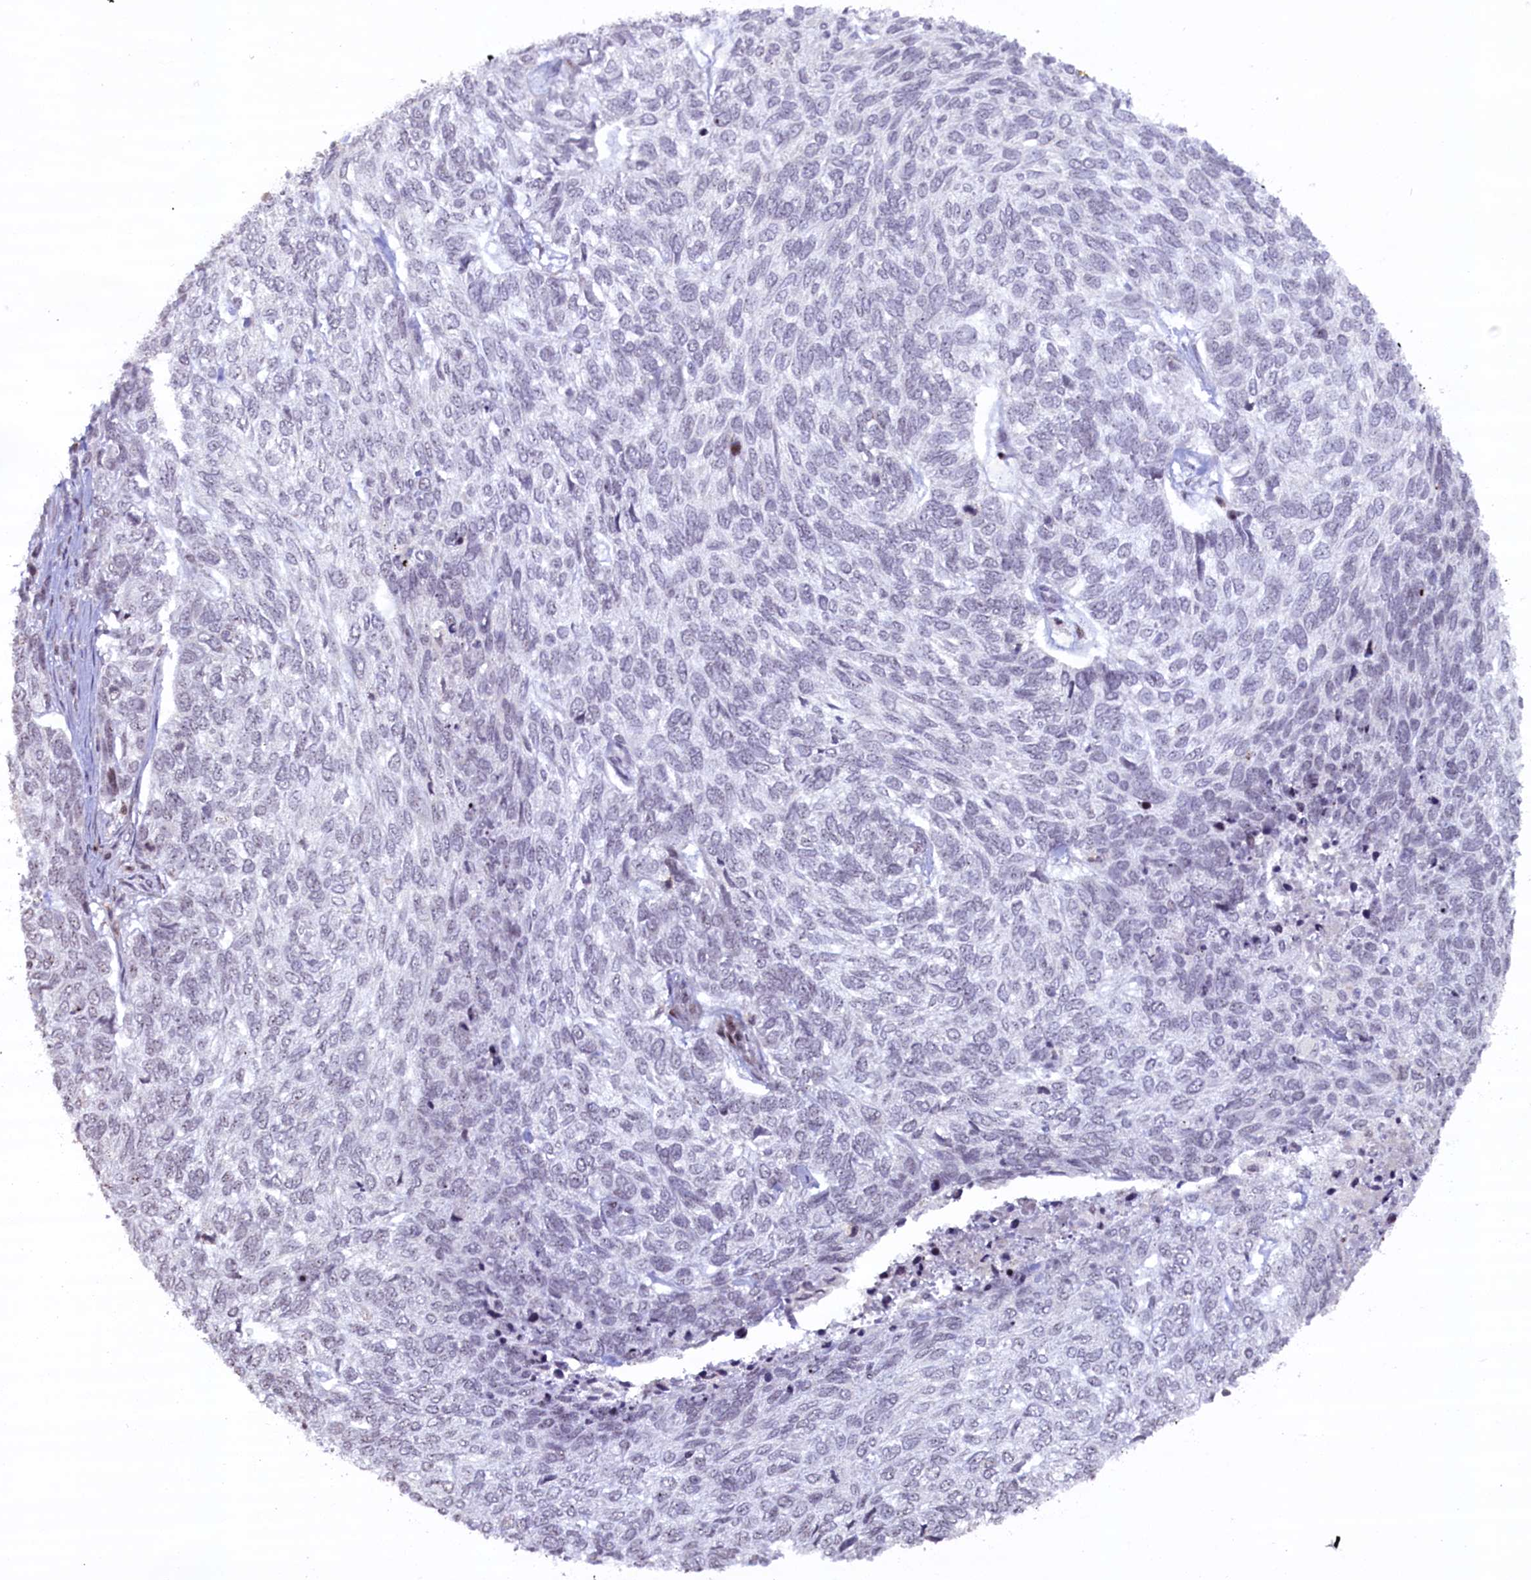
{"staining": {"intensity": "negative", "quantity": "none", "location": "none"}, "tissue": "skin cancer", "cell_type": "Tumor cells", "image_type": "cancer", "snomed": [{"axis": "morphology", "description": "Basal cell carcinoma"}, {"axis": "topography", "description": "Skin"}], "caption": "This is a histopathology image of immunohistochemistry (IHC) staining of basal cell carcinoma (skin), which shows no positivity in tumor cells. (DAB (3,3'-diaminobenzidine) immunohistochemistry, high magnification).", "gene": "FYB1", "patient": {"sex": "female", "age": 65}}